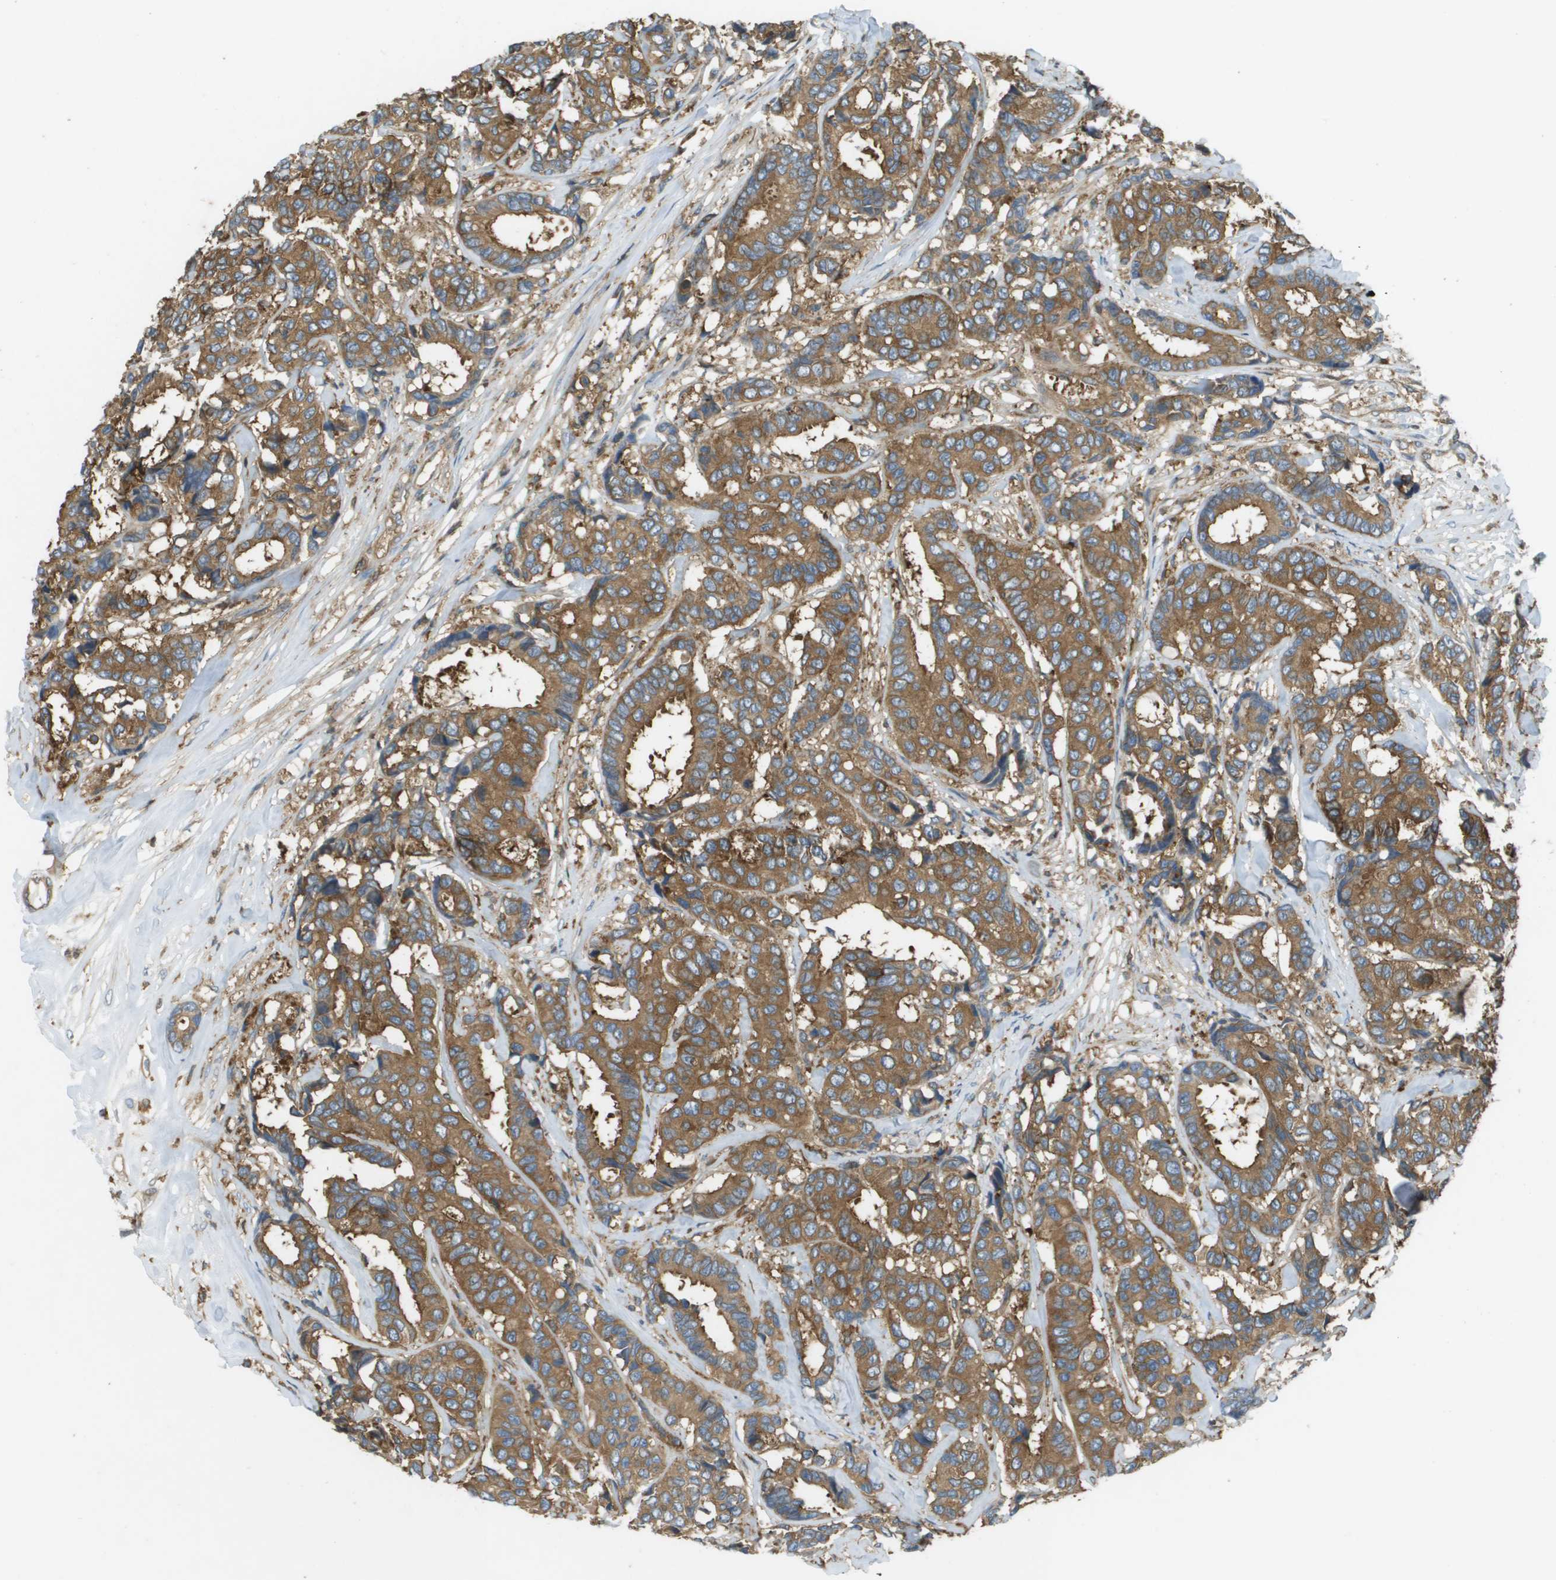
{"staining": {"intensity": "moderate", "quantity": ">75%", "location": "cytoplasmic/membranous"}, "tissue": "breast cancer", "cell_type": "Tumor cells", "image_type": "cancer", "snomed": [{"axis": "morphology", "description": "Duct carcinoma"}, {"axis": "topography", "description": "Breast"}], "caption": "Breast cancer tissue reveals moderate cytoplasmic/membranous staining in about >75% of tumor cells, visualized by immunohistochemistry.", "gene": "CORO1B", "patient": {"sex": "female", "age": 87}}